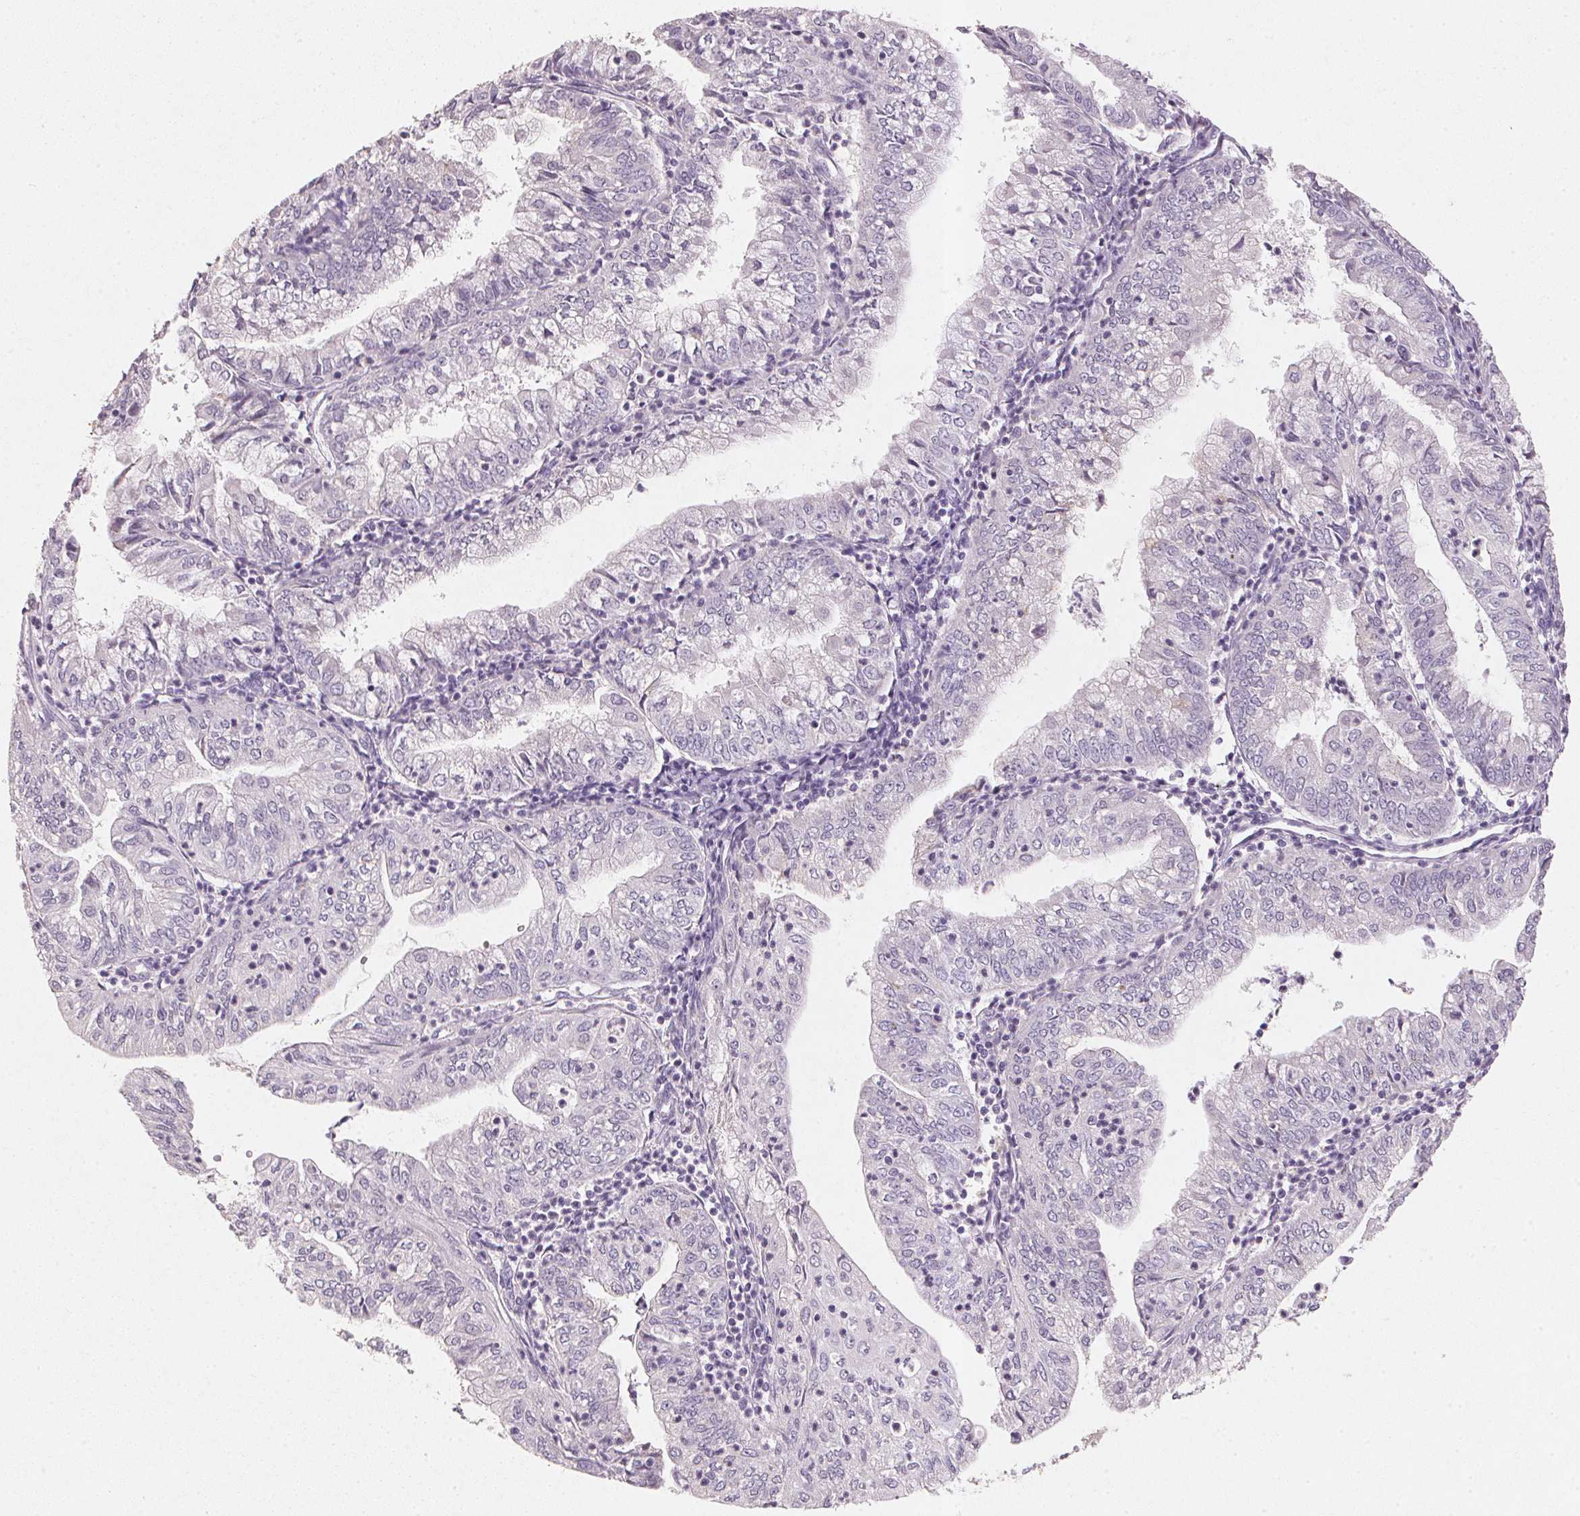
{"staining": {"intensity": "negative", "quantity": "none", "location": "none"}, "tissue": "endometrial cancer", "cell_type": "Tumor cells", "image_type": "cancer", "snomed": [{"axis": "morphology", "description": "Adenocarcinoma, NOS"}, {"axis": "topography", "description": "Endometrium"}], "caption": "This is an IHC image of endometrial adenocarcinoma. There is no positivity in tumor cells.", "gene": "CXCL5", "patient": {"sex": "female", "age": 55}}